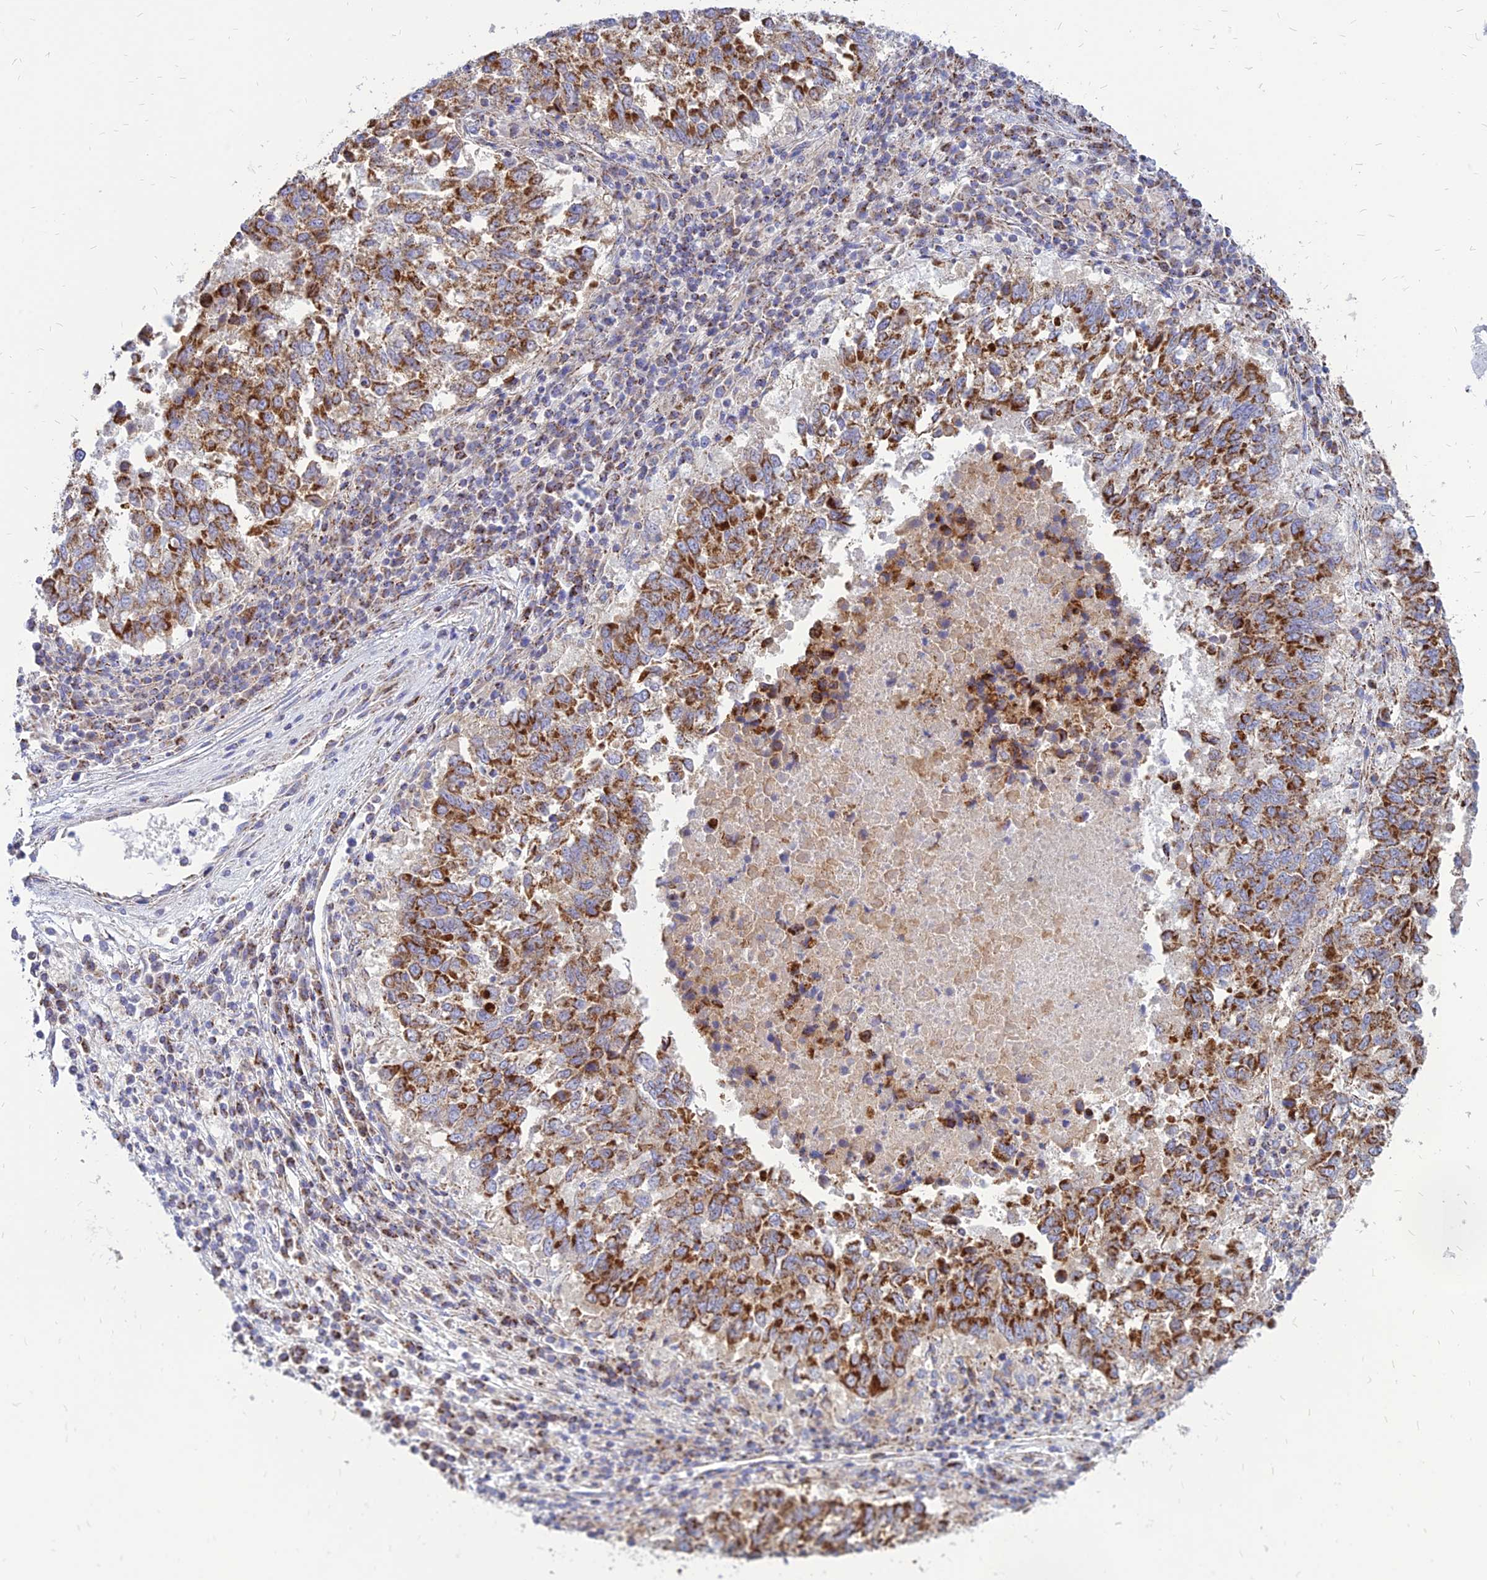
{"staining": {"intensity": "strong", "quantity": ">75%", "location": "cytoplasmic/membranous"}, "tissue": "lung cancer", "cell_type": "Tumor cells", "image_type": "cancer", "snomed": [{"axis": "morphology", "description": "Squamous cell carcinoma, NOS"}, {"axis": "topography", "description": "Lung"}], "caption": "Immunohistochemistry (IHC) photomicrograph of neoplastic tissue: lung cancer stained using IHC reveals high levels of strong protein expression localized specifically in the cytoplasmic/membranous of tumor cells, appearing as a cytoplasmic/membranous brown color.", "gene": "PACC1", "patient": {"sex": "male", "age": 73}}